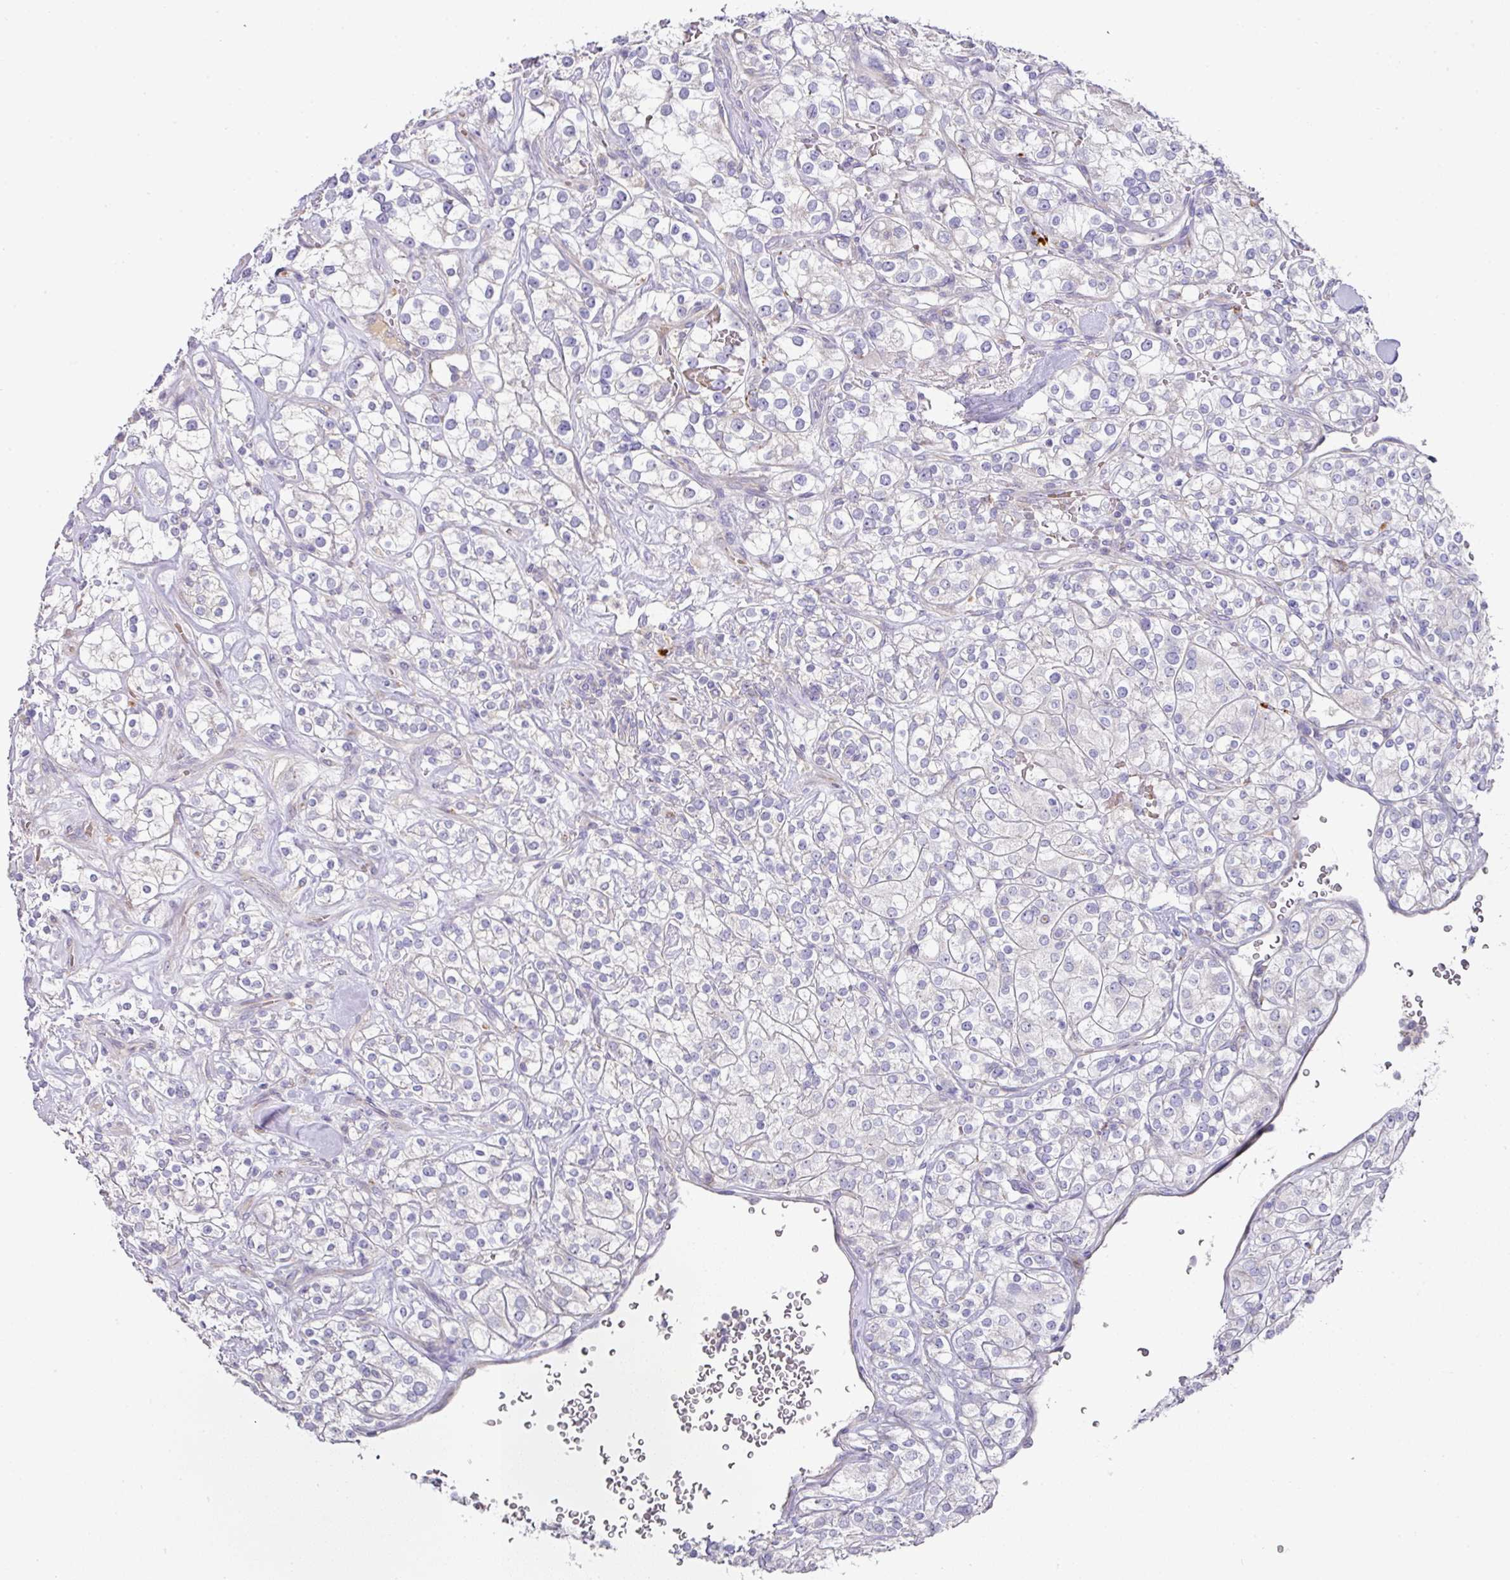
{"staining": {"intensity": "negative", "quantity": "none", "location": "none"}, "tissue": "renal cancer", "cell_type": "Tumor cells", "image_type": "cancer", "snomed": [{"axis": "morphology", "description": "Adenocarcinoma, NOS"}, {"axis": "topography", "description": "Kidney"}], "caption": "An immunohistochemistry (IHC) micrograph of renal adenocarcinoma is shown. There is no staining in tumor cells of renal adenocarcinoma.", "gene": "TARM1", "patient": {"sex": "male", "age": 77}}